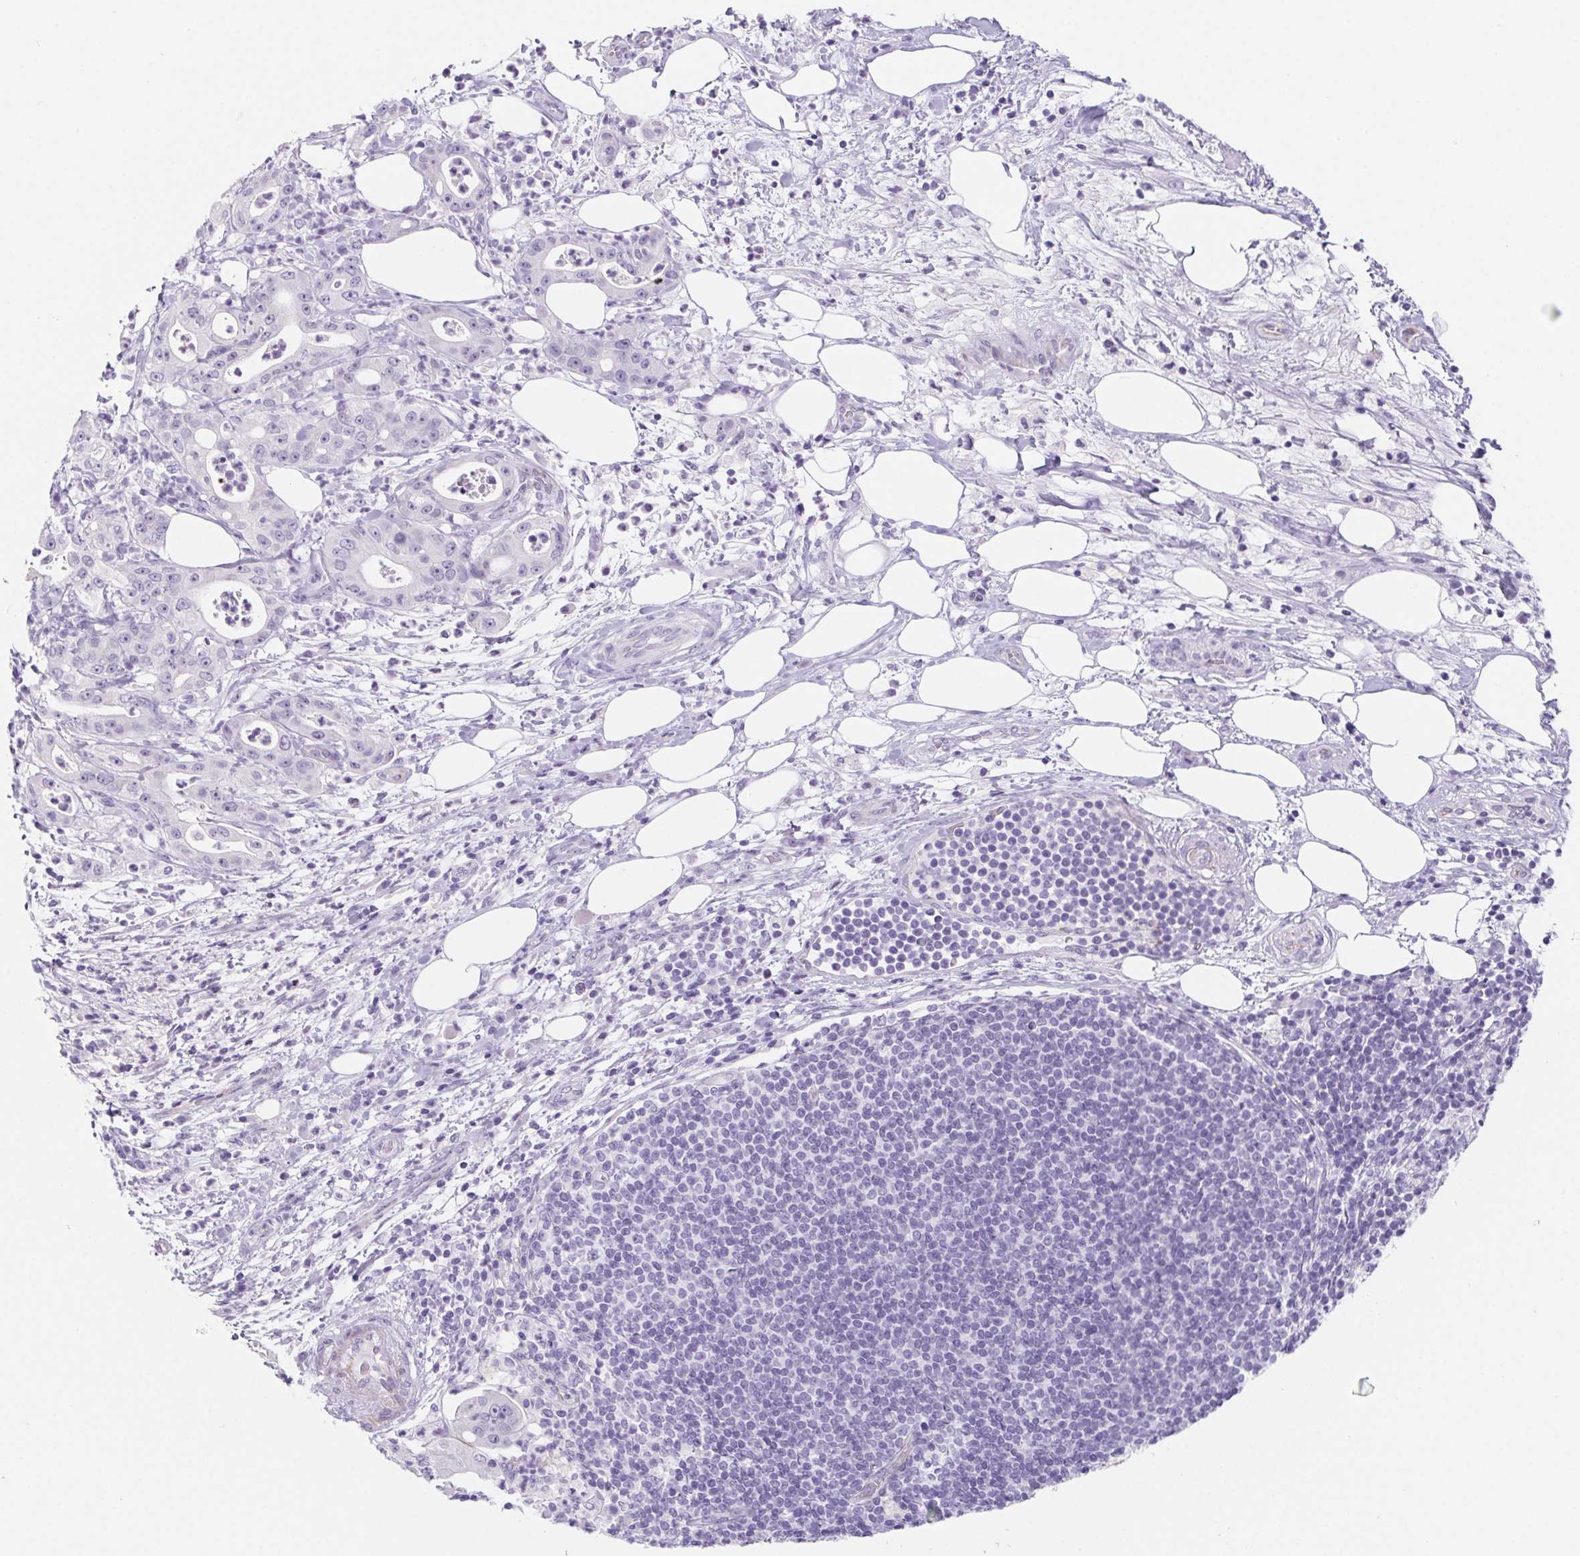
{"staining": {"intensity": "negative", "quantity": "none", "location": "none"}, "tissue": "pancreatic cancer", "cell_type": "Tumor cells", "image_type": "cancer", "snomed": [{"axis": "morphology", "description": "Adenocarcinoma, NOS"}, {"axis": "topography", "description": "Pancreas"}], "caption": "Immunohistochemistry micrograph of neoplastic tissue: human pancreatic cancer (adenocarcinoma) stained with DAB (3,3'-diaminobenzidine) exhibits no significant protein staining in tumor cells.", "gene": "CYP21A2", "patient": {"sex": "male", "age": 71}}